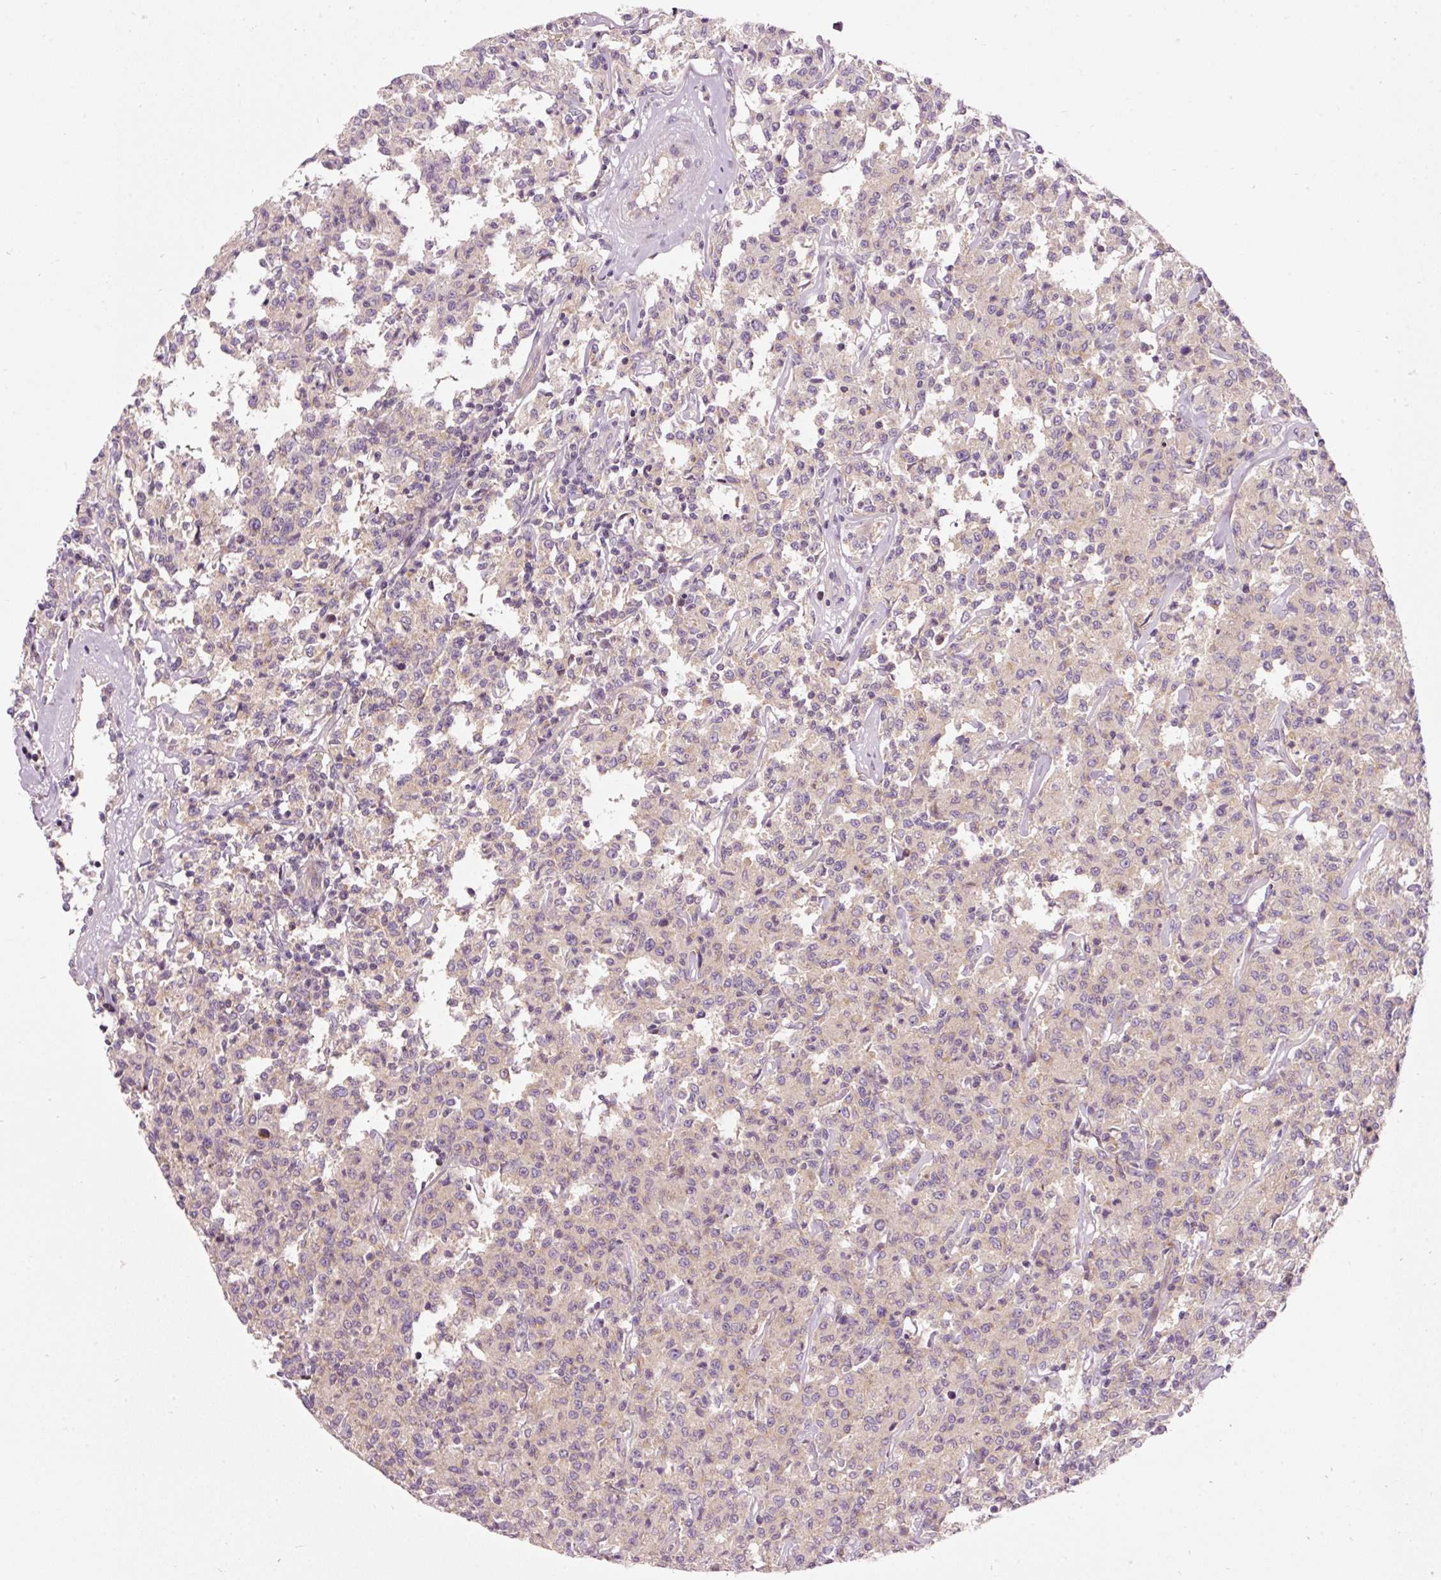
{"staining": {"intensity": "negative", "quantity": "none", "location": "none"}, "tissue": "lymphoma", "cell_type": "Tumor cells", "image_type": "cancer", "snomed": [{"axis": "morphology", "description": "Malignant lymphoma, non-Hodgkin's type, Low grade"}, {"axis": "topography", "description": "Small intestine"}], "caption": "Lymphoma was stained to show a protein in brown. There is no significant expression in tumor cells.", "gene": "NAPA", "patient": {"sex": "female", "age": 59}}